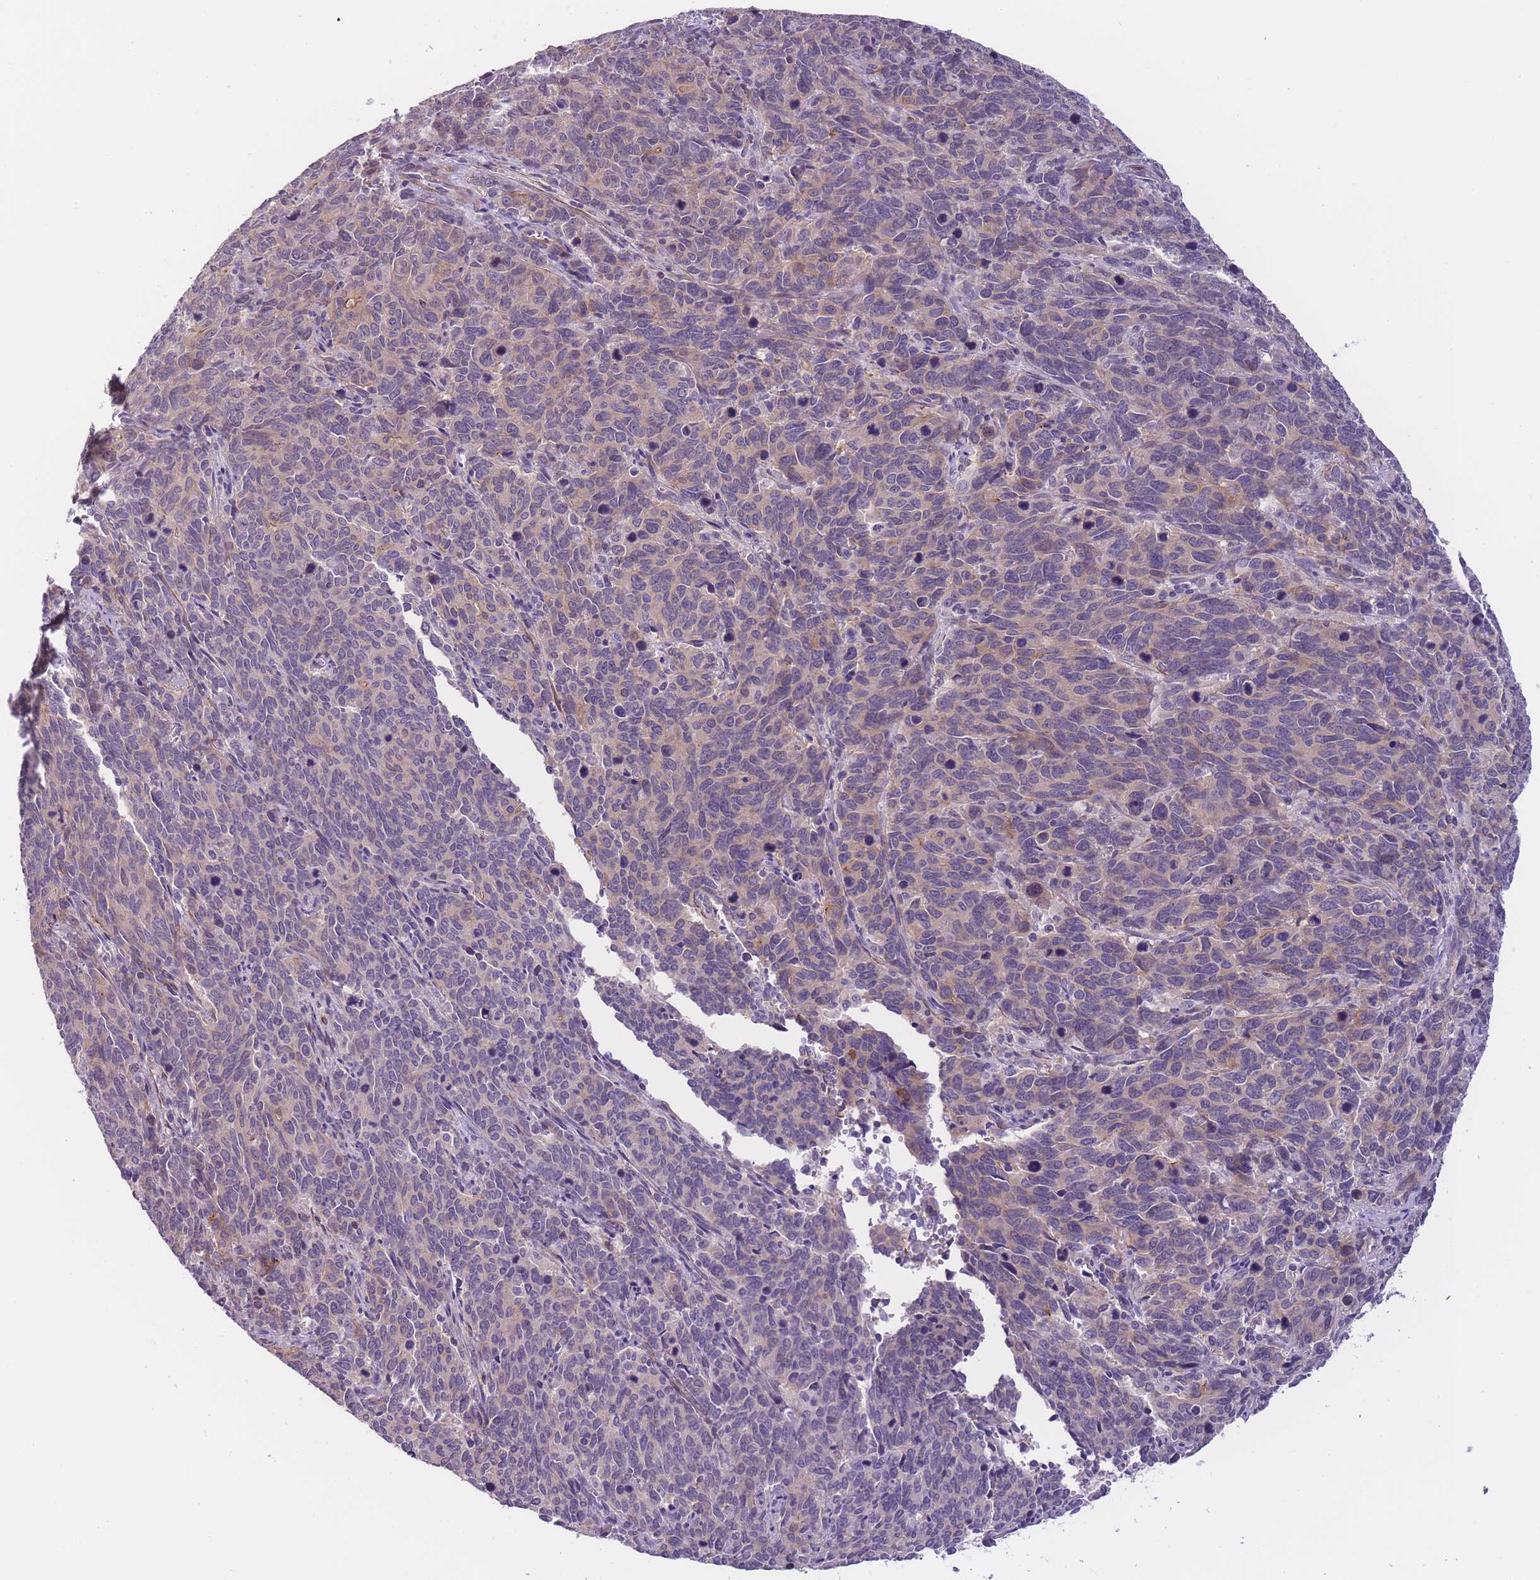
{"staining": {"intensity": "weak", "quantity": "25%-75%", "location": "cytoplasmic/membranous"}, "tissue": "cervical cancer", "cell_type": "Tumor cells", "image_type": "cancer", "snomed": [{"axis": "morphology", "description": "Squamous cell carcinoma, NOS"}, {"axis": "topography", "description": "Cervix"}], "caption": "A brown stain shows weak cytoplasmic/membranous staining of a protein in human squamous cell carcinoma (cervical) tumor cells.", "gene": "FAM124A", "patient": {"sex": "female", "age": 60}}